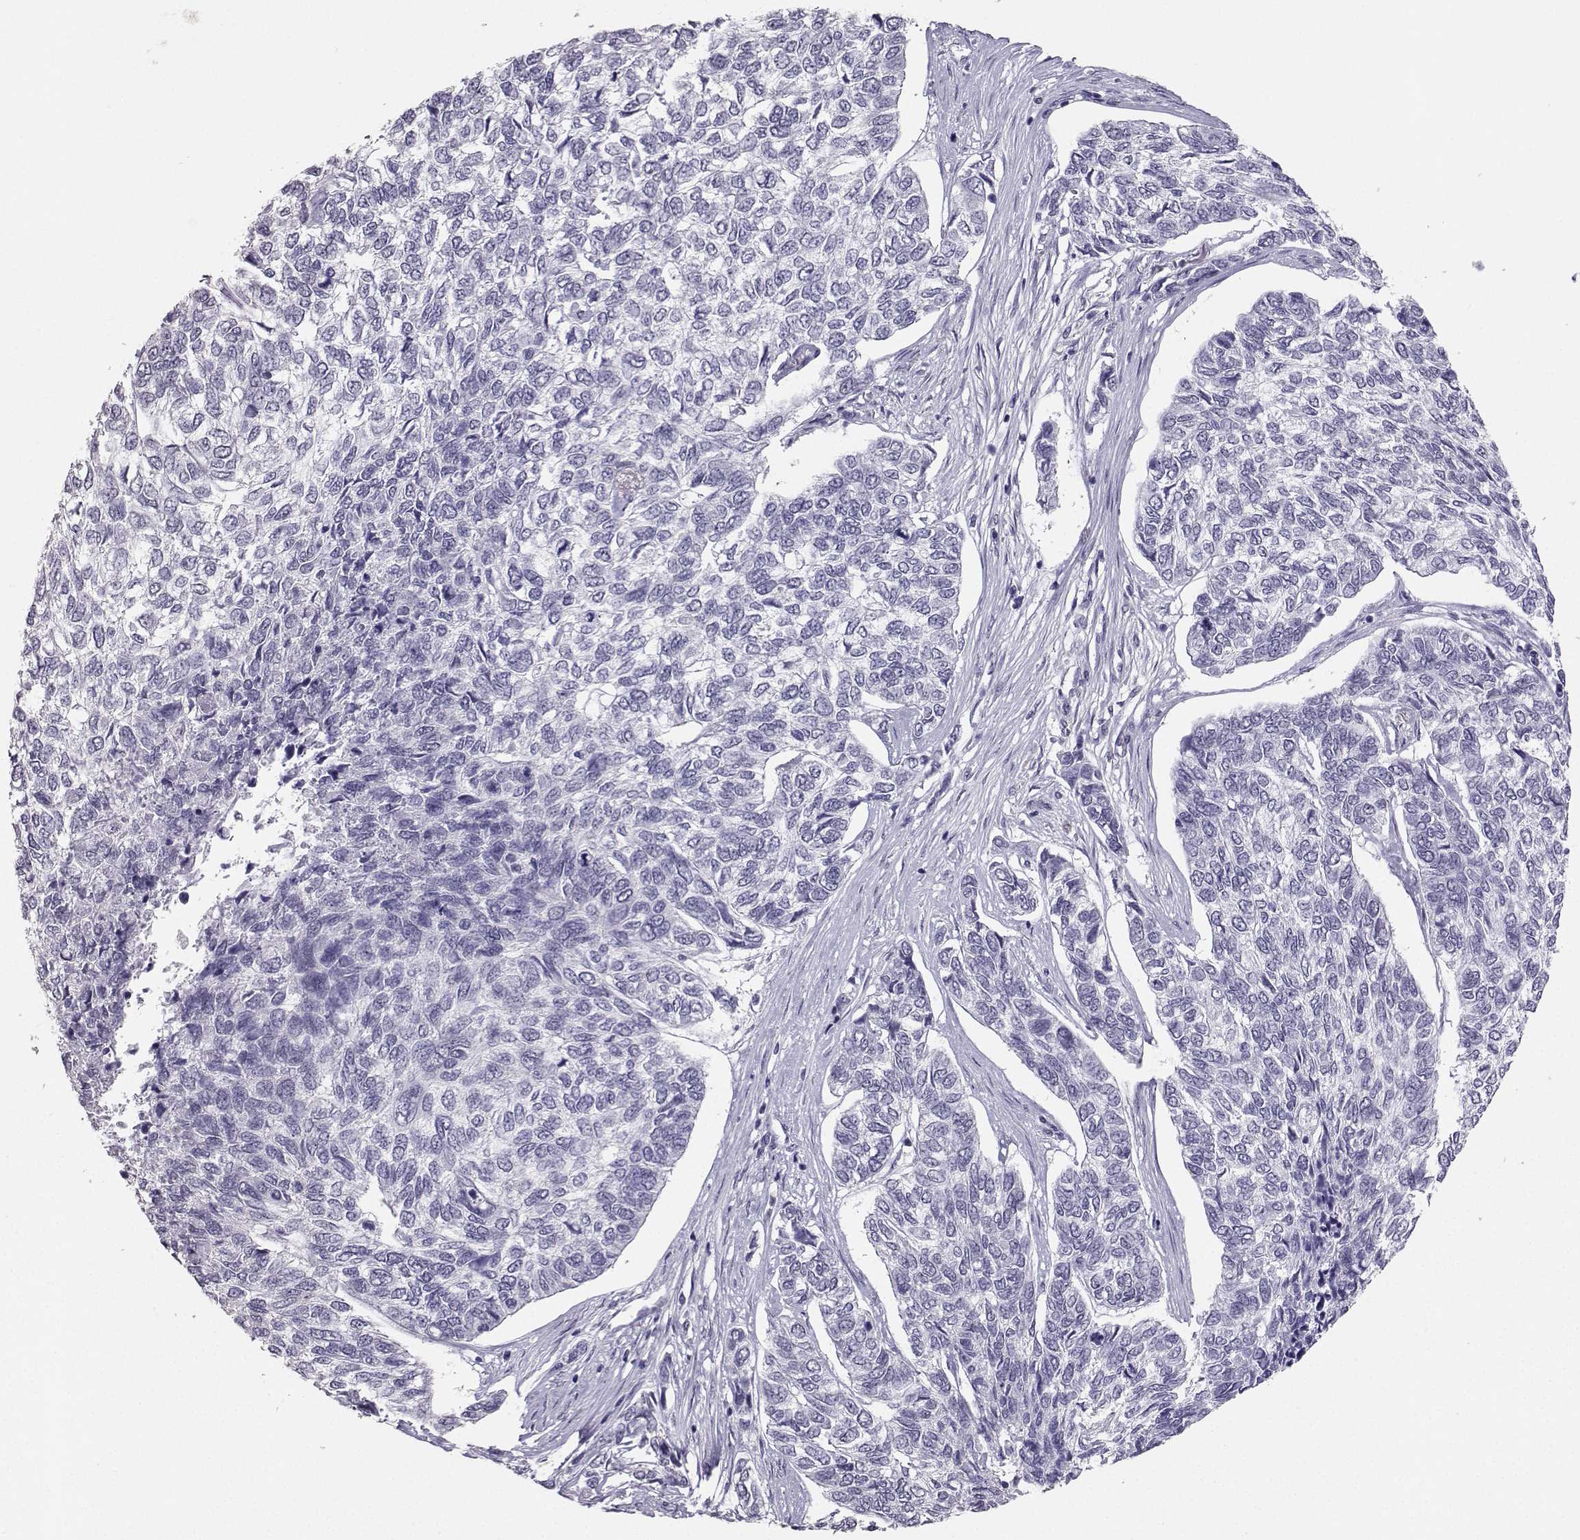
{"staining": {"intensity": "negative", "quantity": "none", "location": "none"}, "tissue": "skin cancer", "cell_type": "Tumor cells", "image_type": "cancer", "snomed": [{"axis": "morphology", "description": "Basal cell carcinoma"}, {"axis": "topography", "description": "Skin"}], "caption": "The micrograph demonstrates no staining of tumor cells in skin cancer (basal cell carcinoma). Brightfield microscopy of IHC stained with DAB (brown) and hematoxylin (blue), captured at high magnification.", "gene": "TEDC2", "patient": {"sex": "female", "age": 65}}